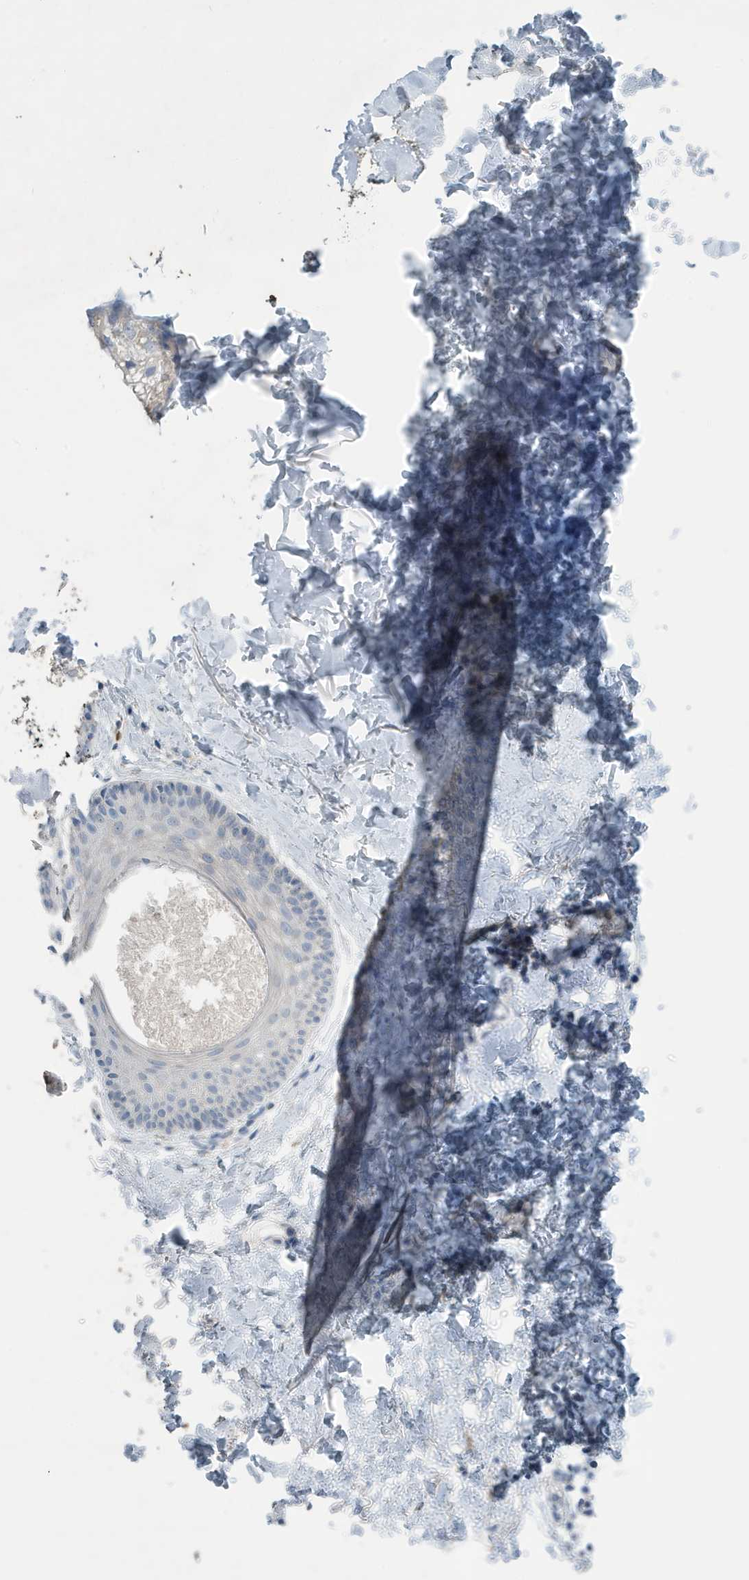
{"staining": {"intensity": "negative", "quantity": "none", "location": "none"}, "tissue": "skin", "cell_type": "Fibroblasts", "image_type": "normal", "snomed": [{"axis": "morphology", "description": "Normal tissue, NOS"}, {"axis": "topography", "description": "Skin"}], "caption": "Histopathology image shows no significant protein expression in fibroblasts of benign skin.", "gene": "UGT2B4", "patient": {"sex": "male", "age": 52}}